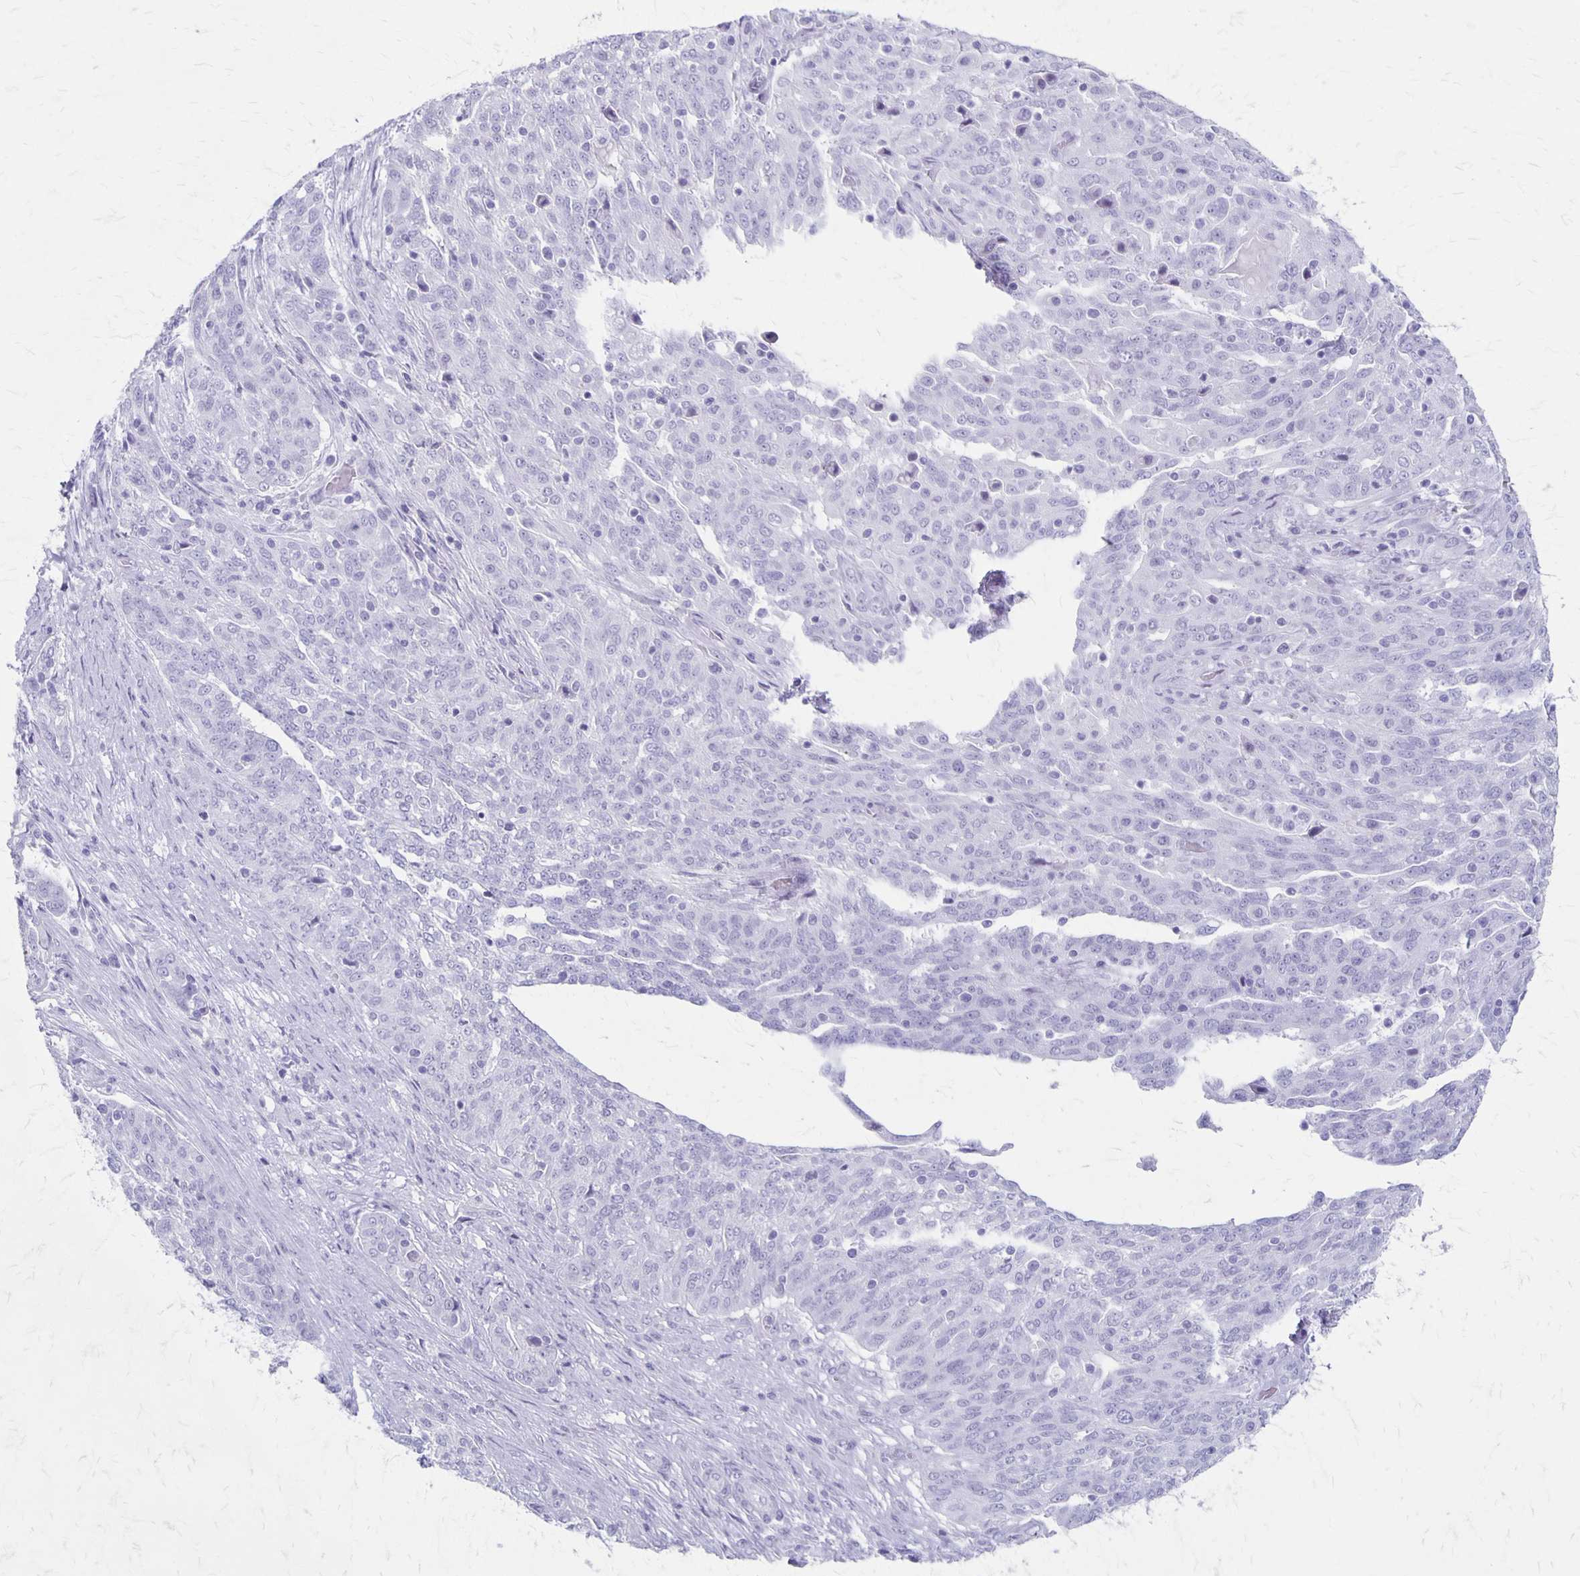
{"staining": {"intensity": "negative", "quantity": "none", "location": "none"}, "tissue": "ovarian cancer", "cell_type": "Tumor cells", "image_type": "cancer", "snomed": [{"axis": "morphology", "description": "Cystadenocarcinoma, serous, NOS"}, {"axis": "topography", "description": "Ovary"}], "caption": "Immunohistochemical staining of ovarian cancer (serous cystadenocarcinoma) shows no significant staining in tumor cells.", "gene": "MAGEC2", "patient": {"sex": "female", "age": 67}}